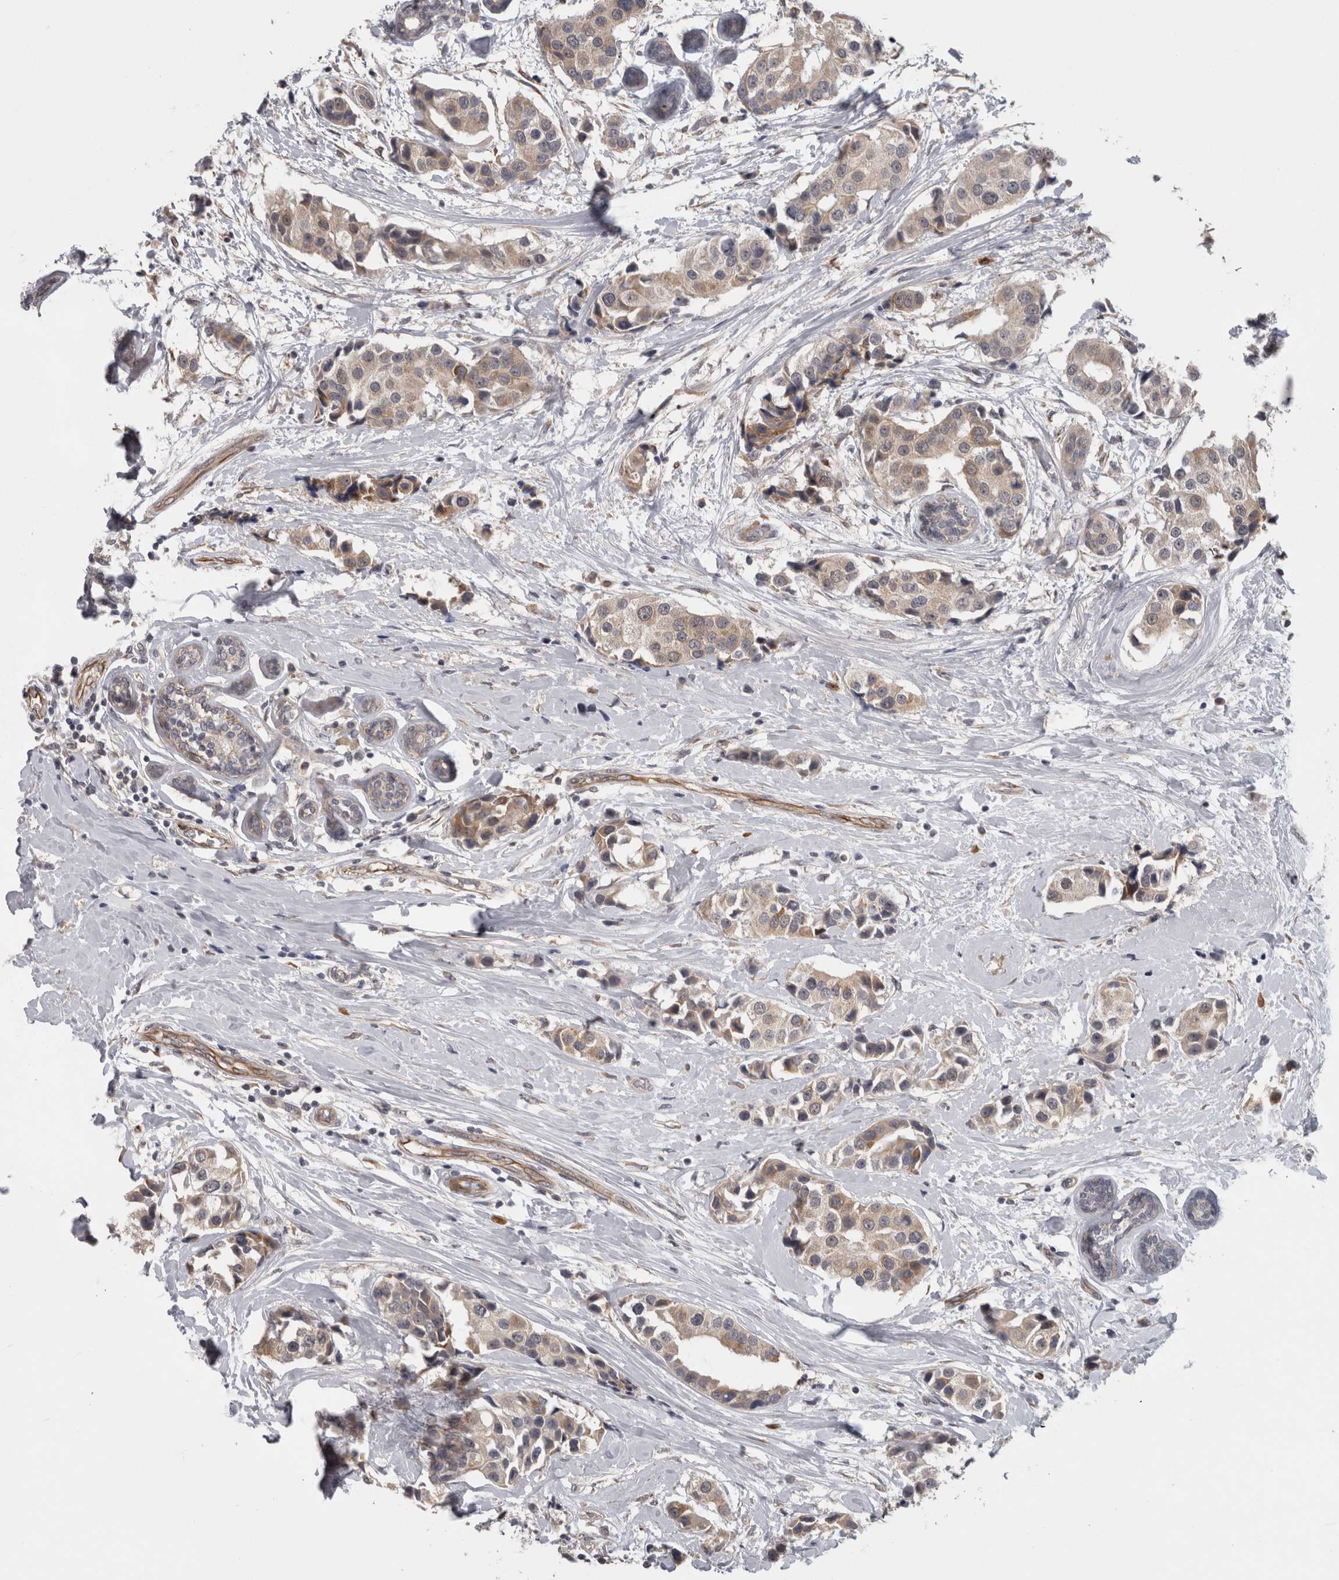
{"staining": {"intensity": "weak", "quantity": ">75%", "location": "cytoplasmic/membranous"}, "tissue": "breast cancer", "cell_type": "Tumor cells", "image_type": "cancer", "snomed": [{"axis": "morphology", "description": "Normal tissue, NOS"}, {"axis": "morphology", "description": "Duct carcinoma"}, {"axis": "topography", "description": "Breast"}], "caption": "Weak cytoplasmic/membranous expression is present in approximately >75% of tumor cells in breast invasive ductal carcinoma. The protein is shown in brown color, while the nuclei are stained blue.", "gene": "RMDN1", "patient": {"sex": "female", "age": 39}}